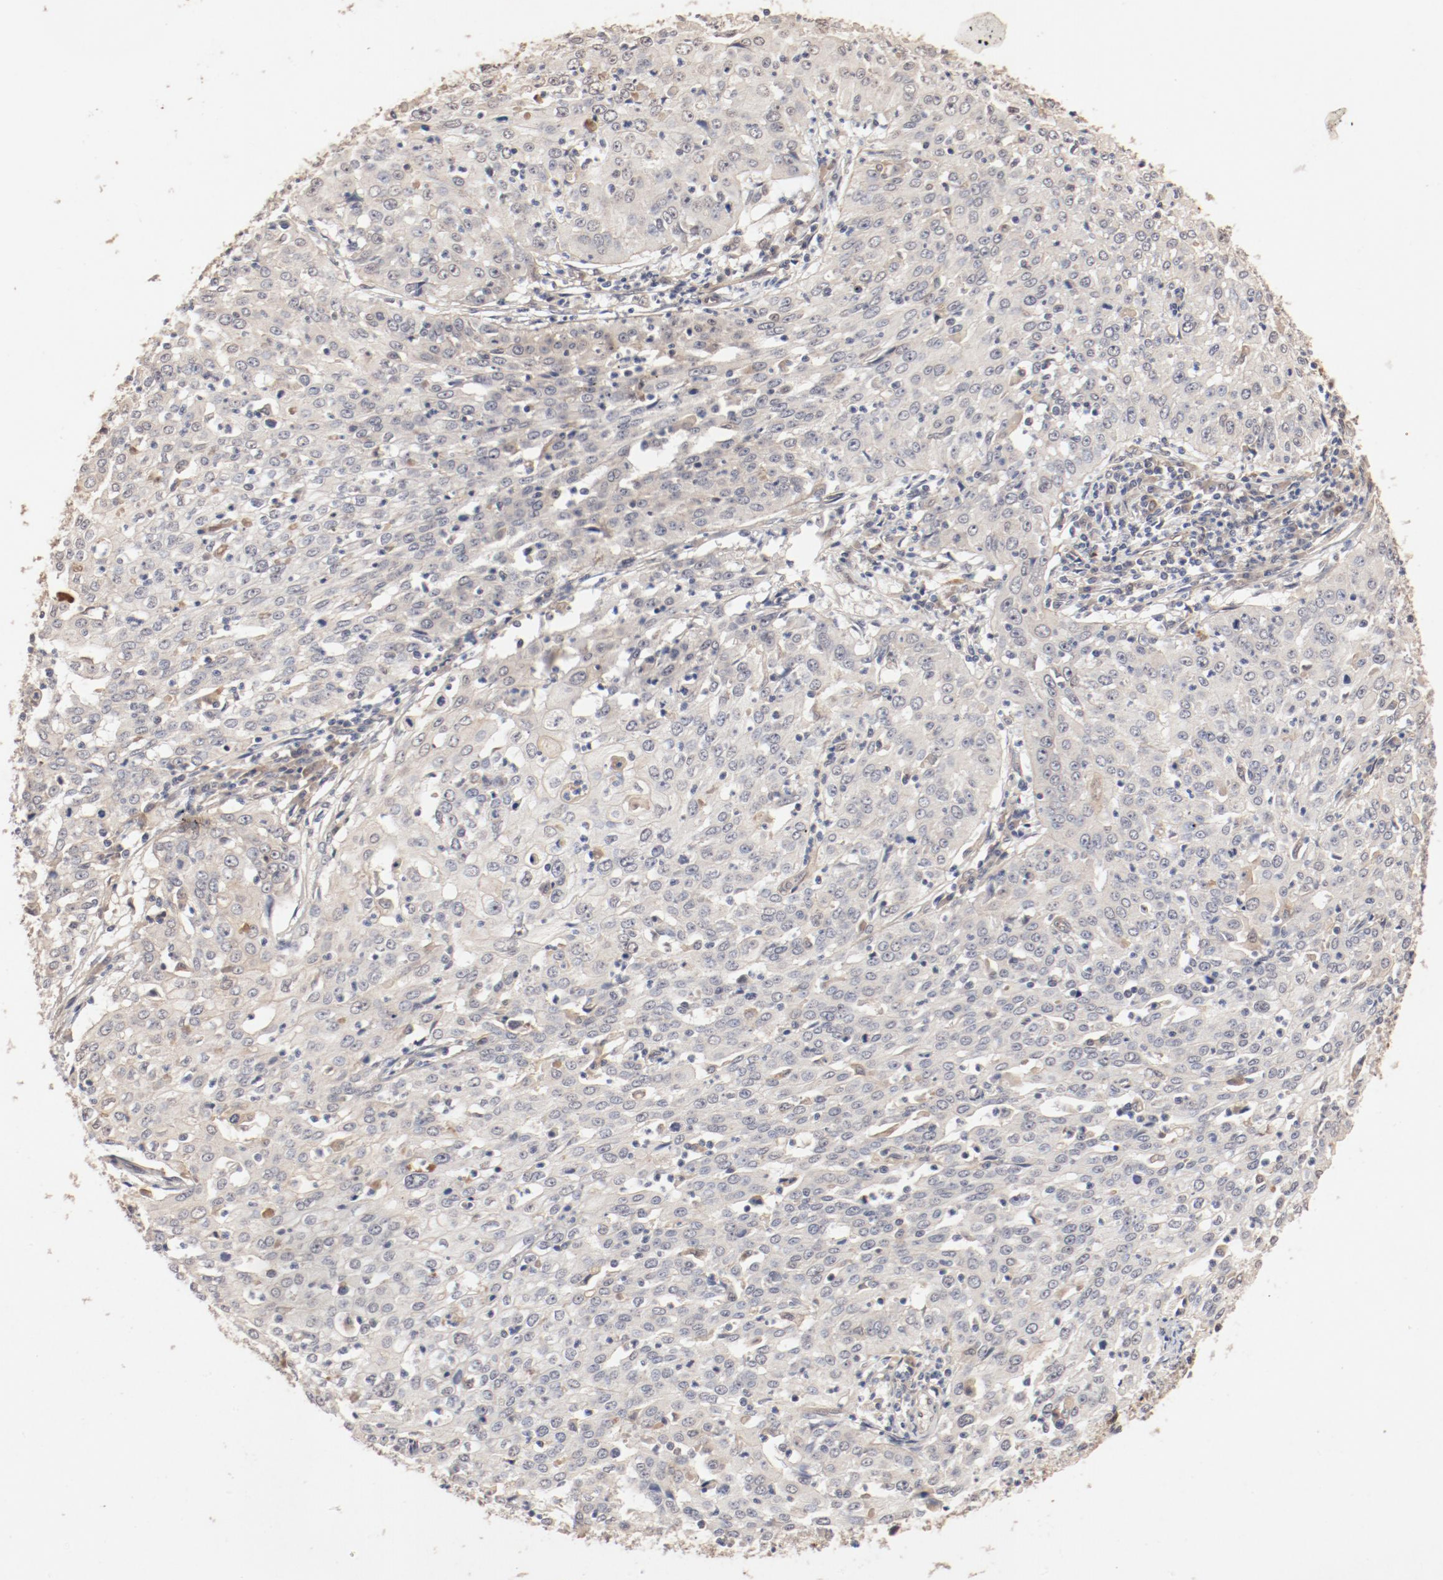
{"staining": {"intensity": "weak", "quantity": ">75%", "location": "cytoplasmic/membranous"}, "tissue": "cervical cancer", "cell_type": "Tumor cells", "image_type": "cancer", "snomed": [{"axis": "morphology", "description": "Squamous cell carcinoma, NOS"}, {"axis": "topography", "description": "Cervix"}], "caption": "Squamous cell carcinoma (cervical) stained with a protein marker shows weak staining in tumor cells.", "gene": "IL3RA", "patient": {"sex": "female", "age": 39}}